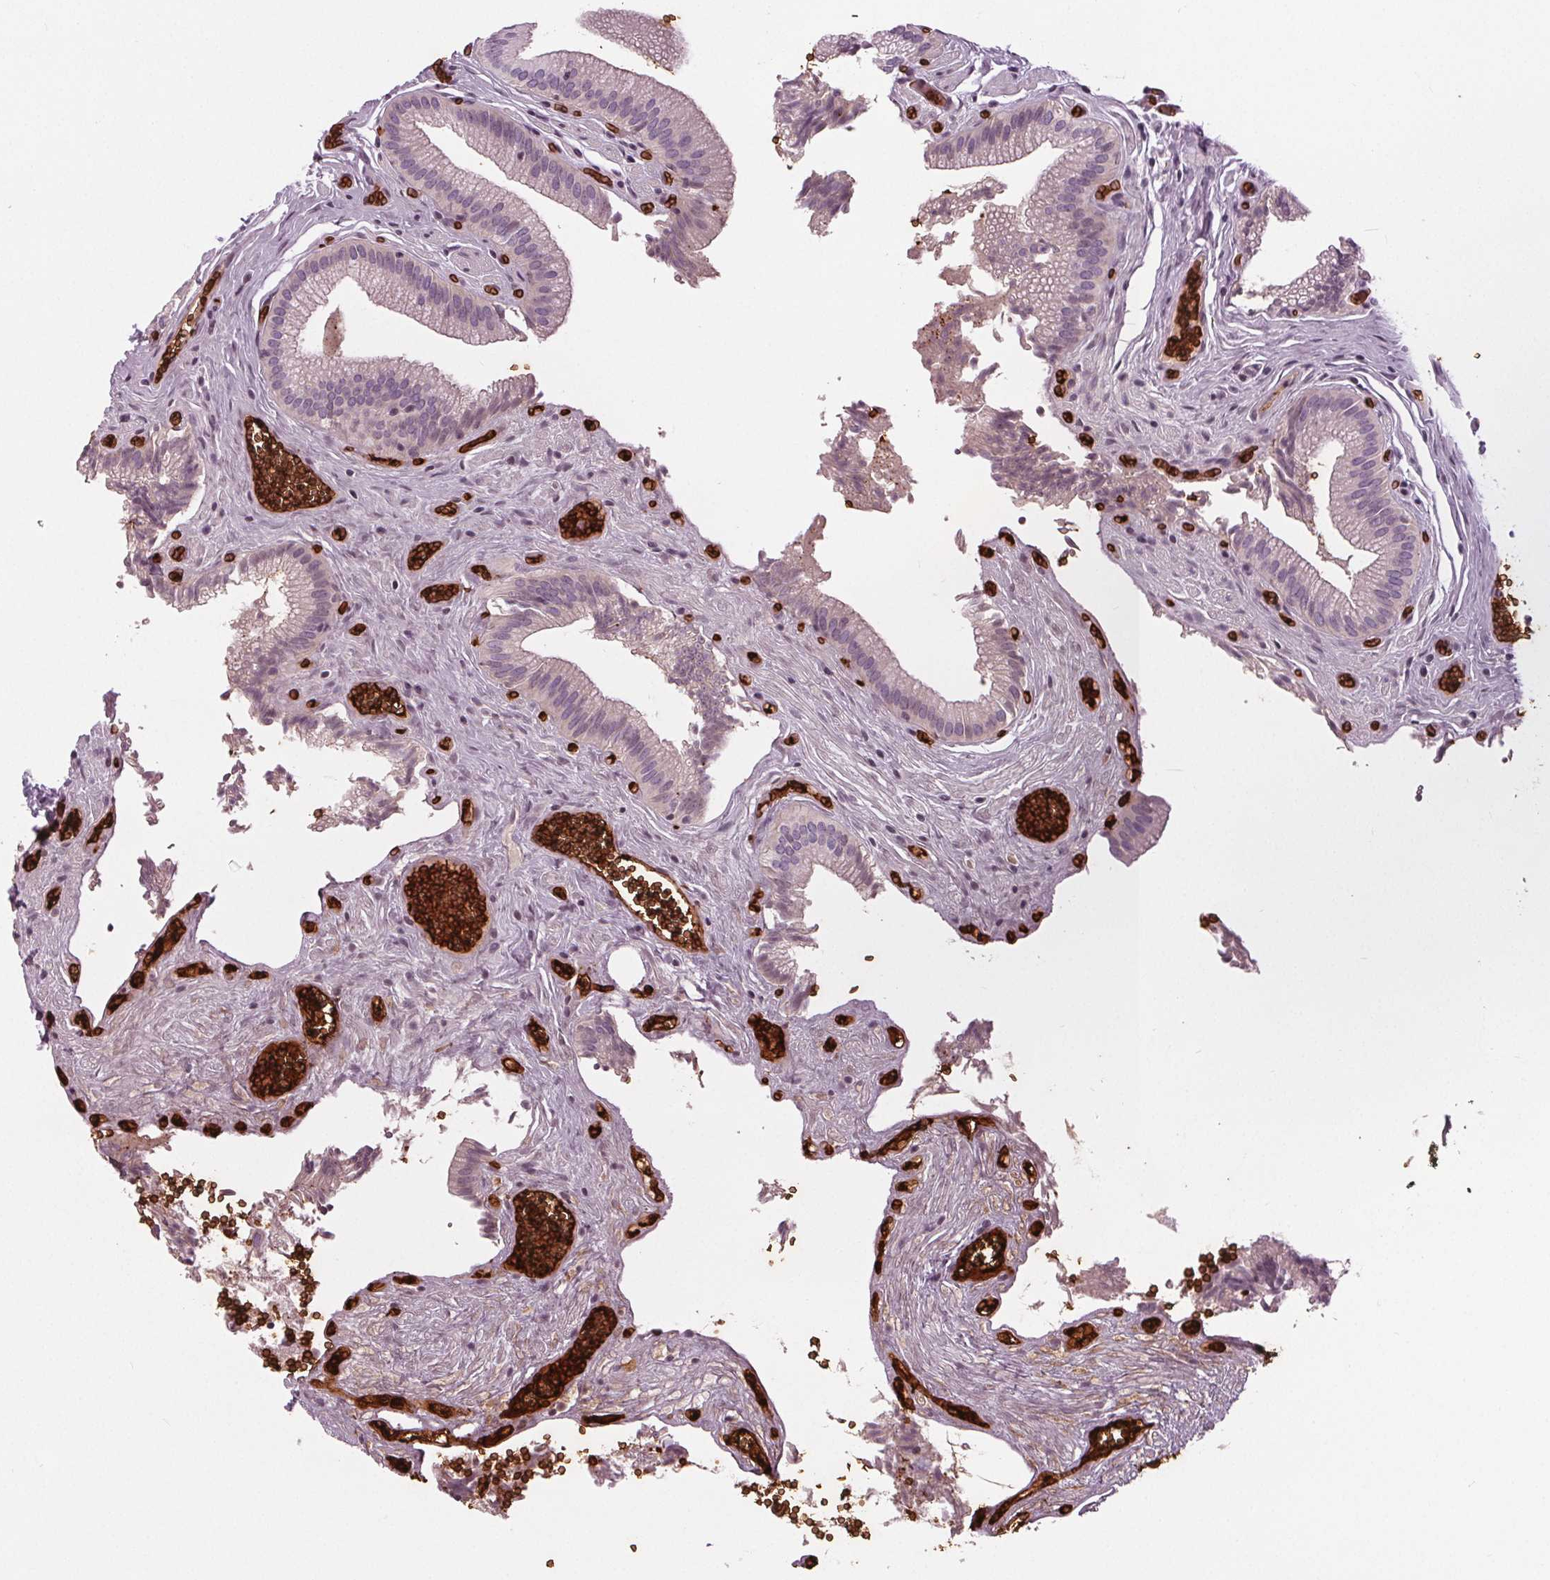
{"staining": {"intensity": "negative", "quantity": "none", "location": "none"}, "tissue": "gallbladder", "cell_type": "Glandular cells", "image_type": "normal", "snomed": [{"axis": "morphology", "description": "Normal tissue, NOS"}, {"axis": "topography", "description": "Gallbladder"}, {"axis": "topography", "description": "Peripheral nerve tissue"}], "caption": "Gallbladder was stained to show a protein in brown. There is no significant staining in glandular cells. Brightfield microscopy of immunohistochemistry stained with DAB (3,3'-diaminobenzidine) (brown) and hematoxylin (blue), captured at high magnification.", "gene": "SLC4A1", "patient": {"sex": "male", "age": 17}}